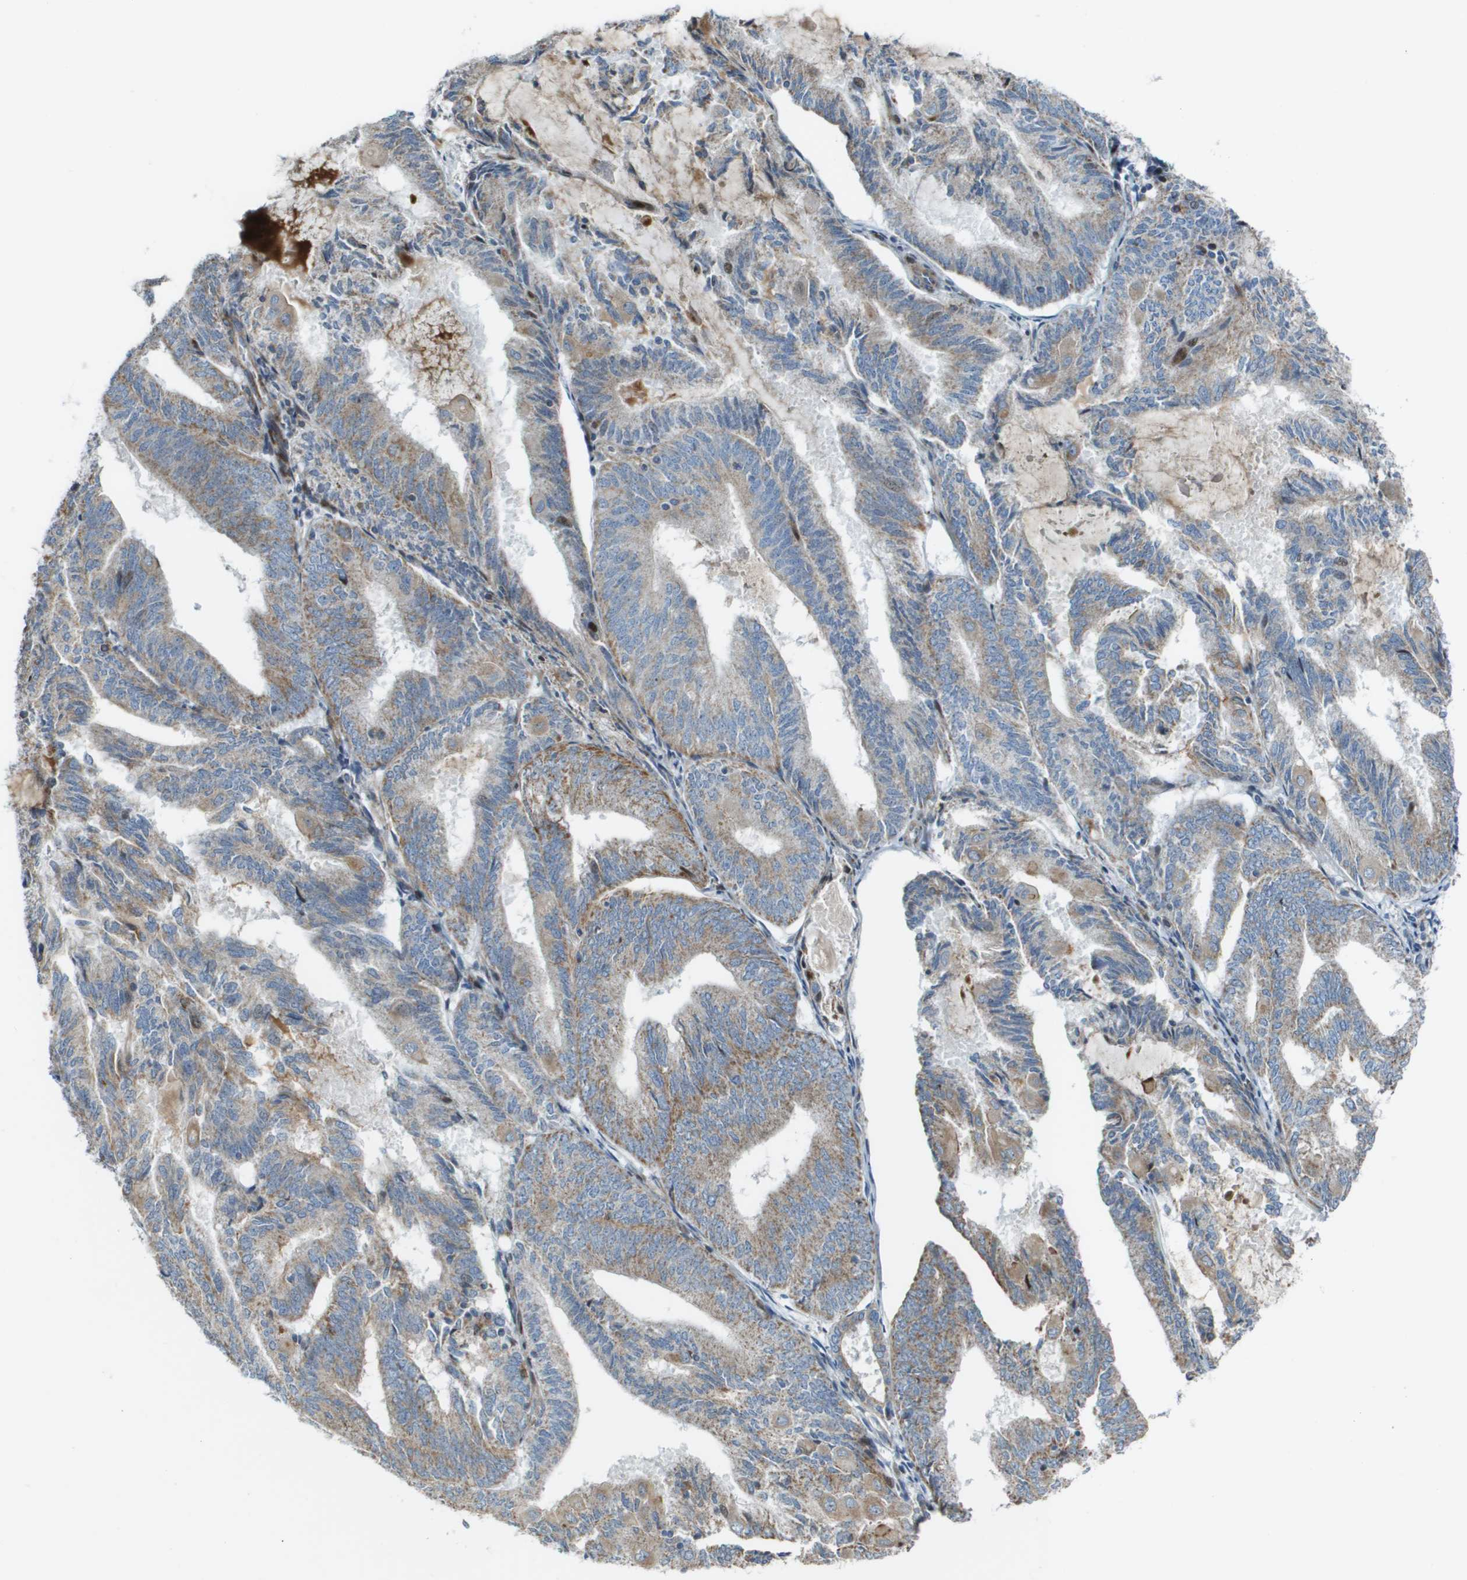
{"staining": {"intensity": "weak", "quantity": ">75%", "location": "cytoplasmic/membranous"}, "tissue": "endometrial cancer", "cell_type": "Tumor cells", "image_type": "cancer", "snomed": [{"axis": "morphology", "description": "Adenocarcinoma, NOS"}, {"axis": "topography", "description": "Endometrium"}], "caption": "Weak cytoplasmic/membranous expression for a protein is appreciated in approximately >75% of tumor cells of endometrial cancer (adenocarcinoma) using immunohistochemistry.", "gene": "MGAT3", "patient": {"sex": "female", "age": 81}}